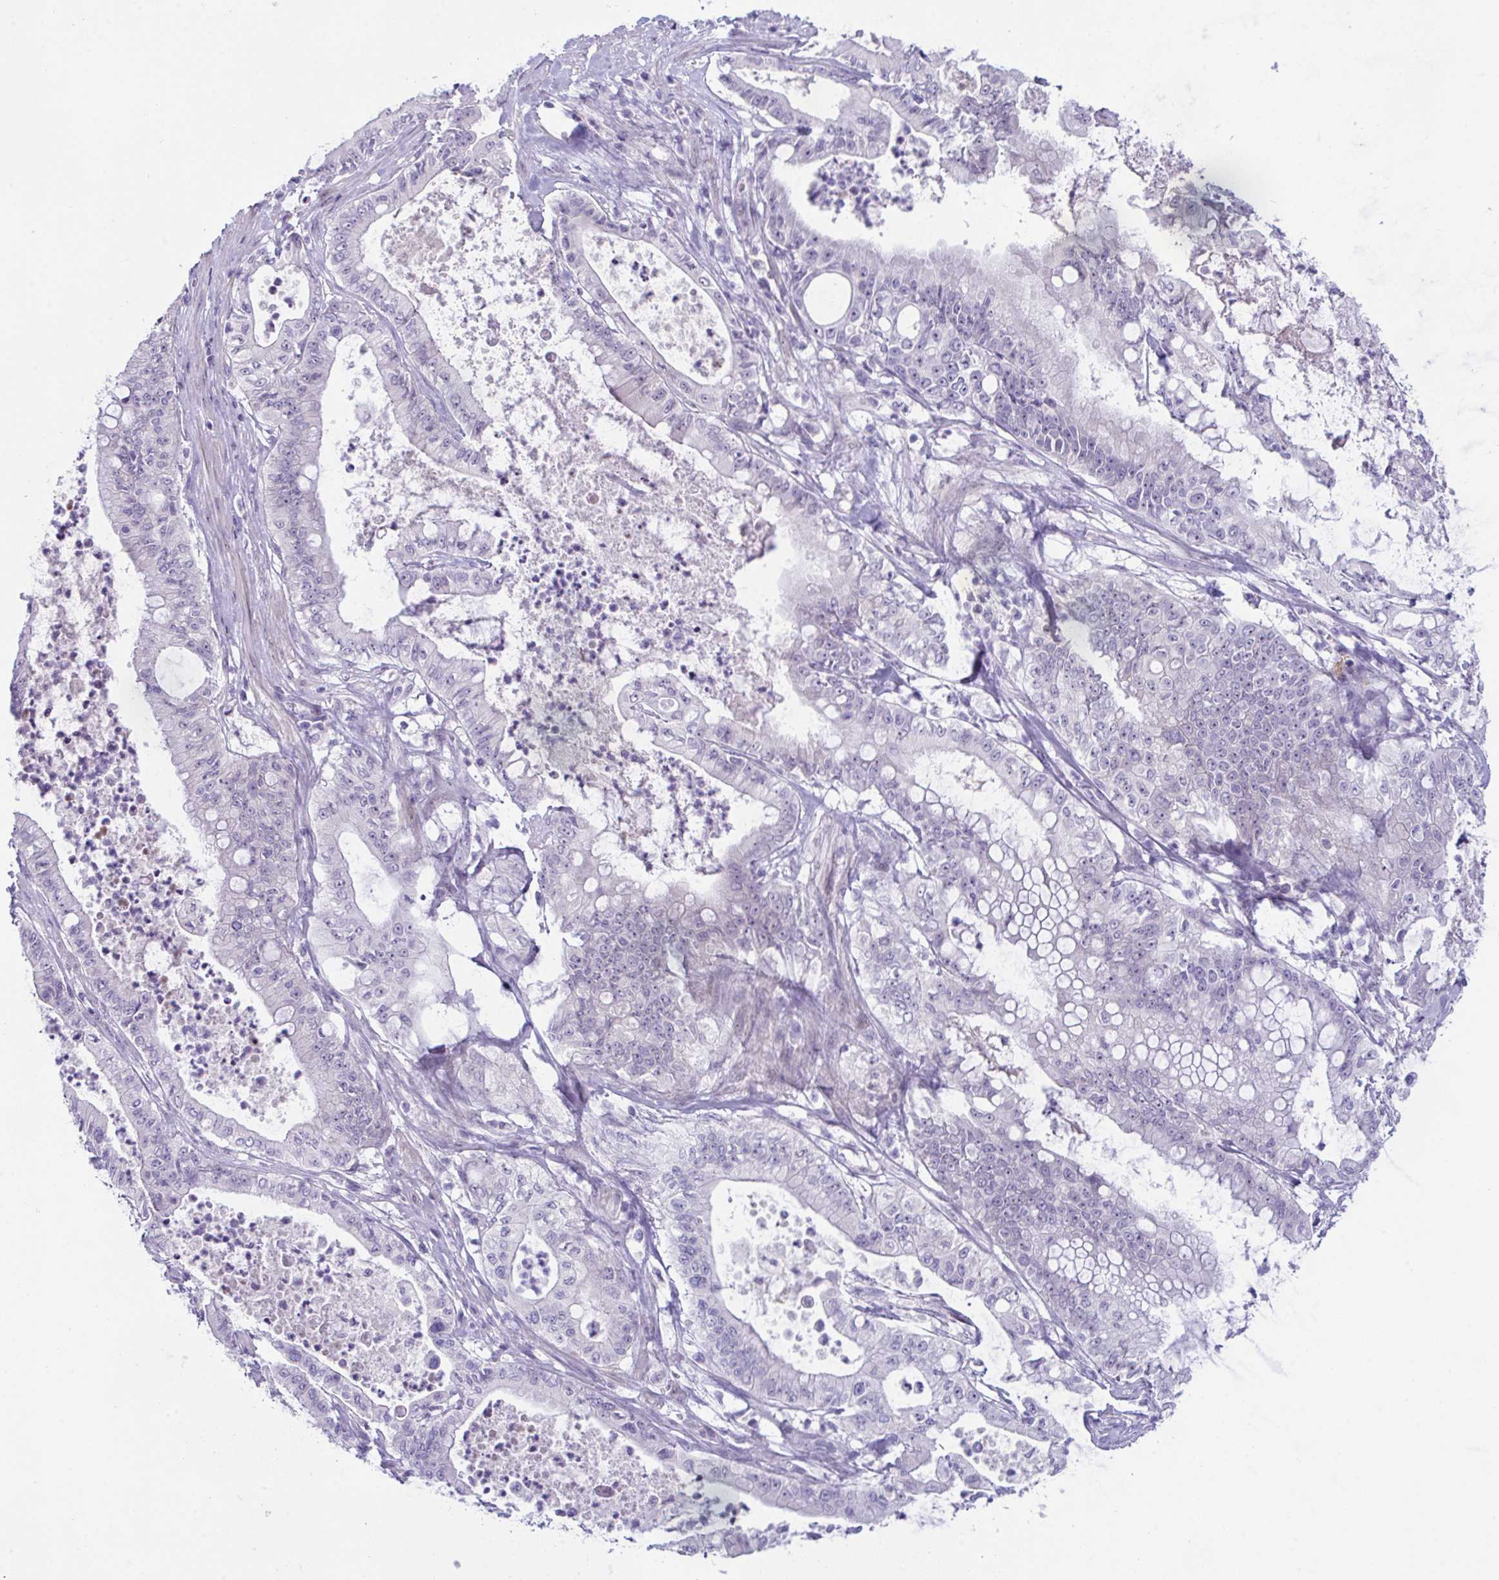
{"staining": {"intensity": "negative", "quantity": "none", "location": "none"}, "tissue": "pancreatic cancer", "cell_type": "Tumor cells", "image_type": "cancer", "snomed": [{"axis": "morphology", "description": "Adenocarcinoma, NOS"}, {"axis": "topography", "description": "Pancreas"}], "caption": "Immunohistochemistry photomicrograph of neoplastic tissue: pancreatic cancer stained with DAB (3,3'-diaminobenzidine) exhibits no significant protein staining in tumor cells. The staining is performed using DAB brown chromogen with nuclei counter-stained in using hematoxylin.", "gene": "USP35", "patient": {"sex": "male", "age": 71}}